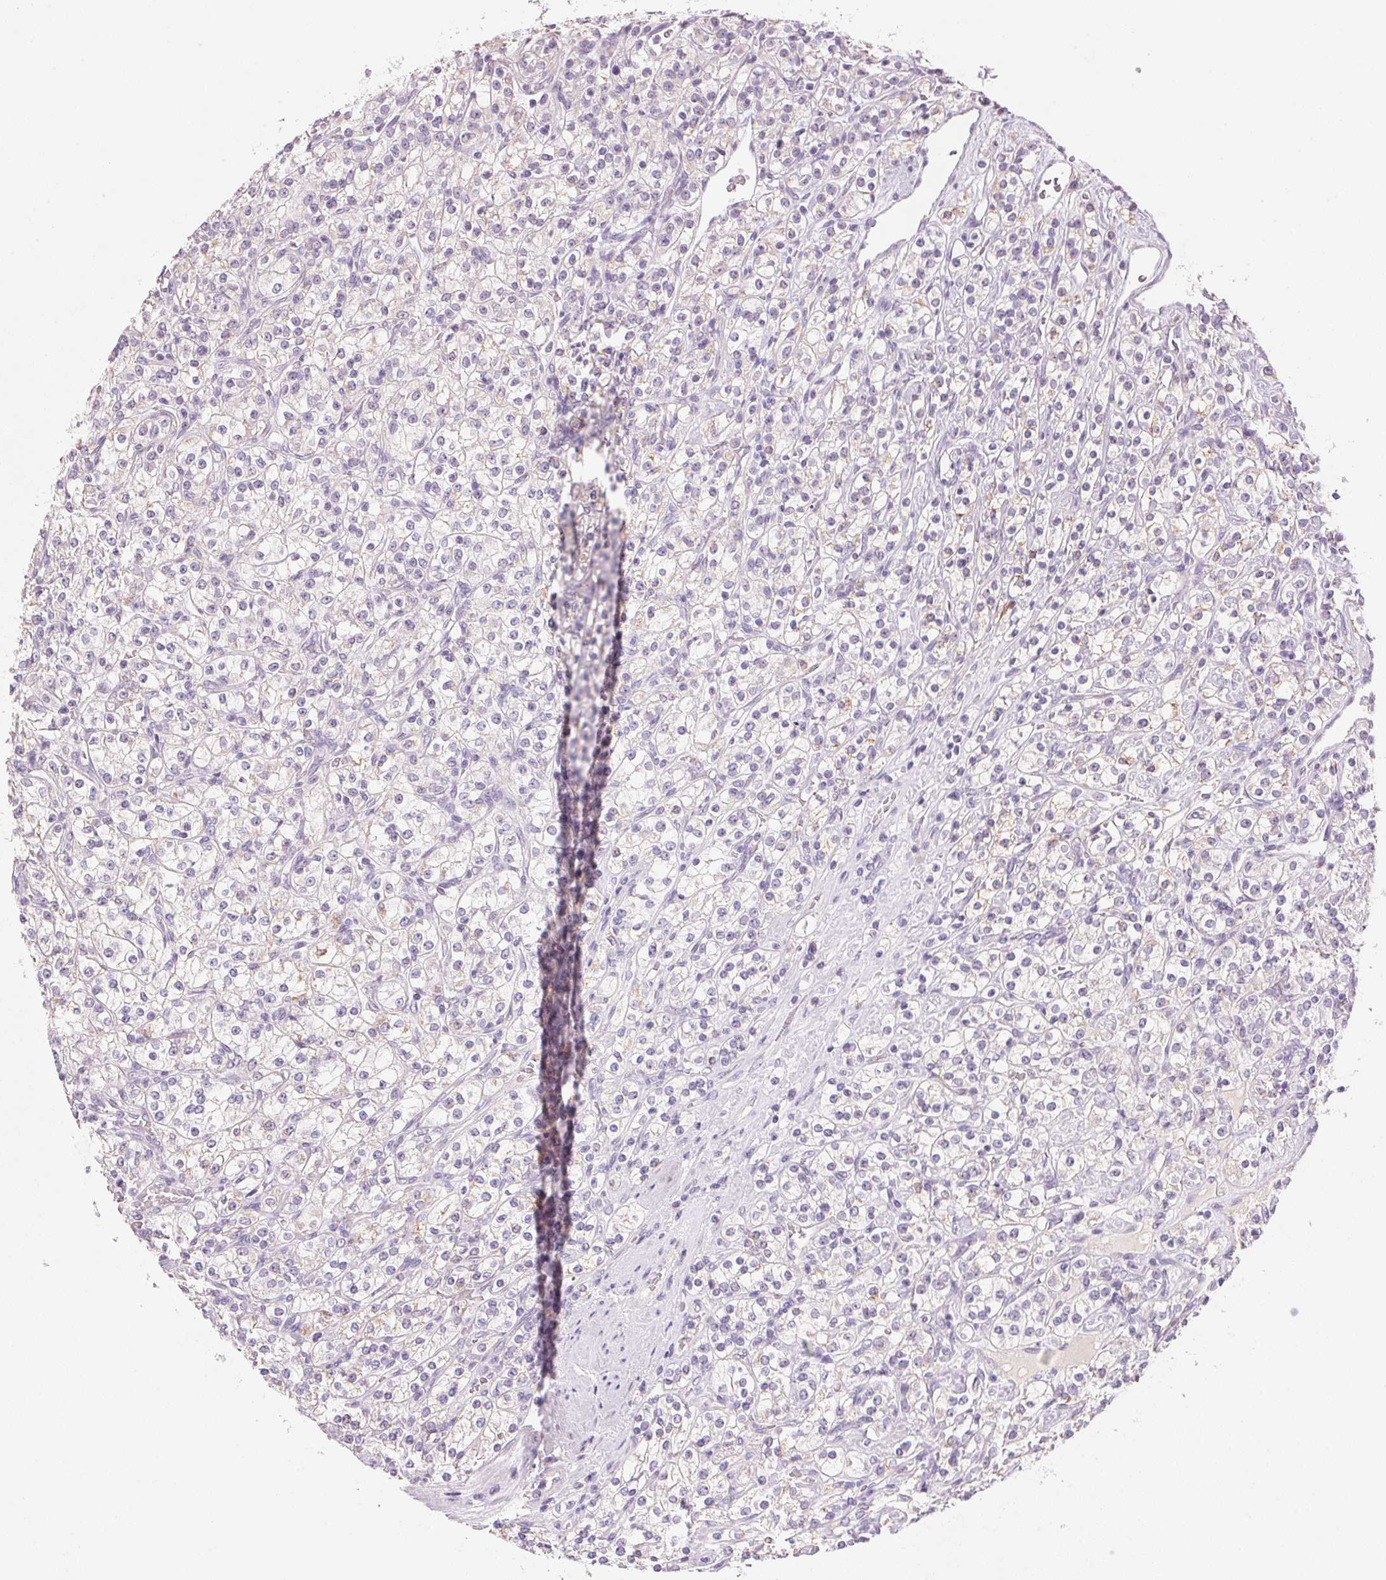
{"staining": {"intensity": "negative", "quantity": "none", "location": "none"}, "tissue": "renal cancer", "cell_type": "Tumor cells", "image_type": "cancer", "snomed": [{"axis": "morphology", "description": "Adenocarcinoma, NOS"}, {"axis": "topography", "description": "Kidney"}], "caption": "Renal adenocarcinoma was stained to show a protein in brown. There is no significant staining in tumor cells. The staining is performed using DAB brown chromogen with nuclei counter-stained in using hematoxylin.", "gene": "CYP11B1", "patient": {"sex": "male", "age": 77}}